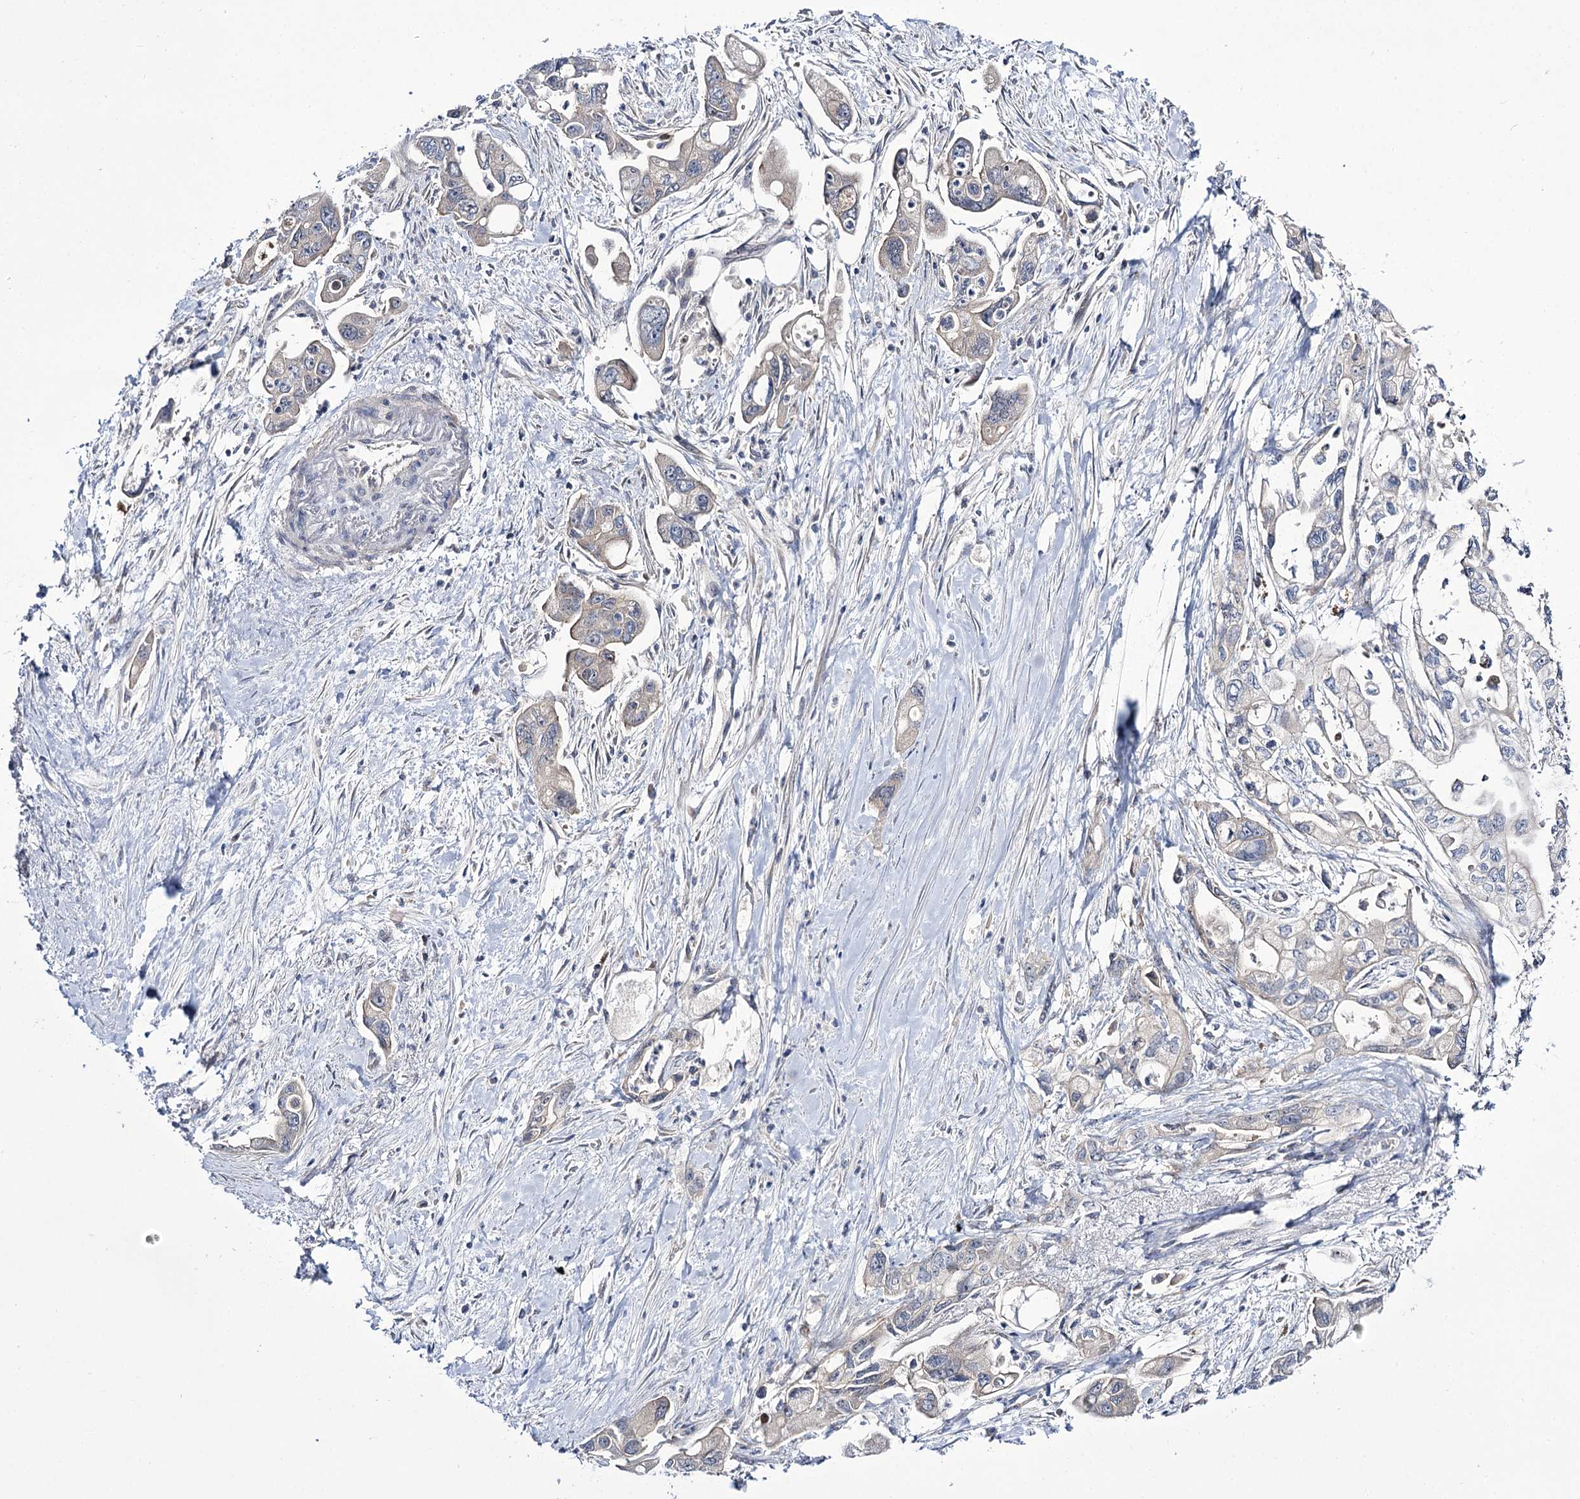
{"staining": {"intensity": "negative", "quantity": "none", "location": "none"}, "tissue": "pancreatic cancer", "cell_type": "Tumor cells", "image_type": "cancer", "snomed": [{"axis": "morphology", "description": "Adenocarcinoma, NOS"}, {"axis": "topography", "description": "Pancreas"}], "caption": "Immunohistochemistry histopathology image of human pancreatic adenocarcinoma stained for a protein (brown), which displays no staining in tumor cells.", "gene": "C11orf80", "patient": {"sex": "male", "age": 70}}